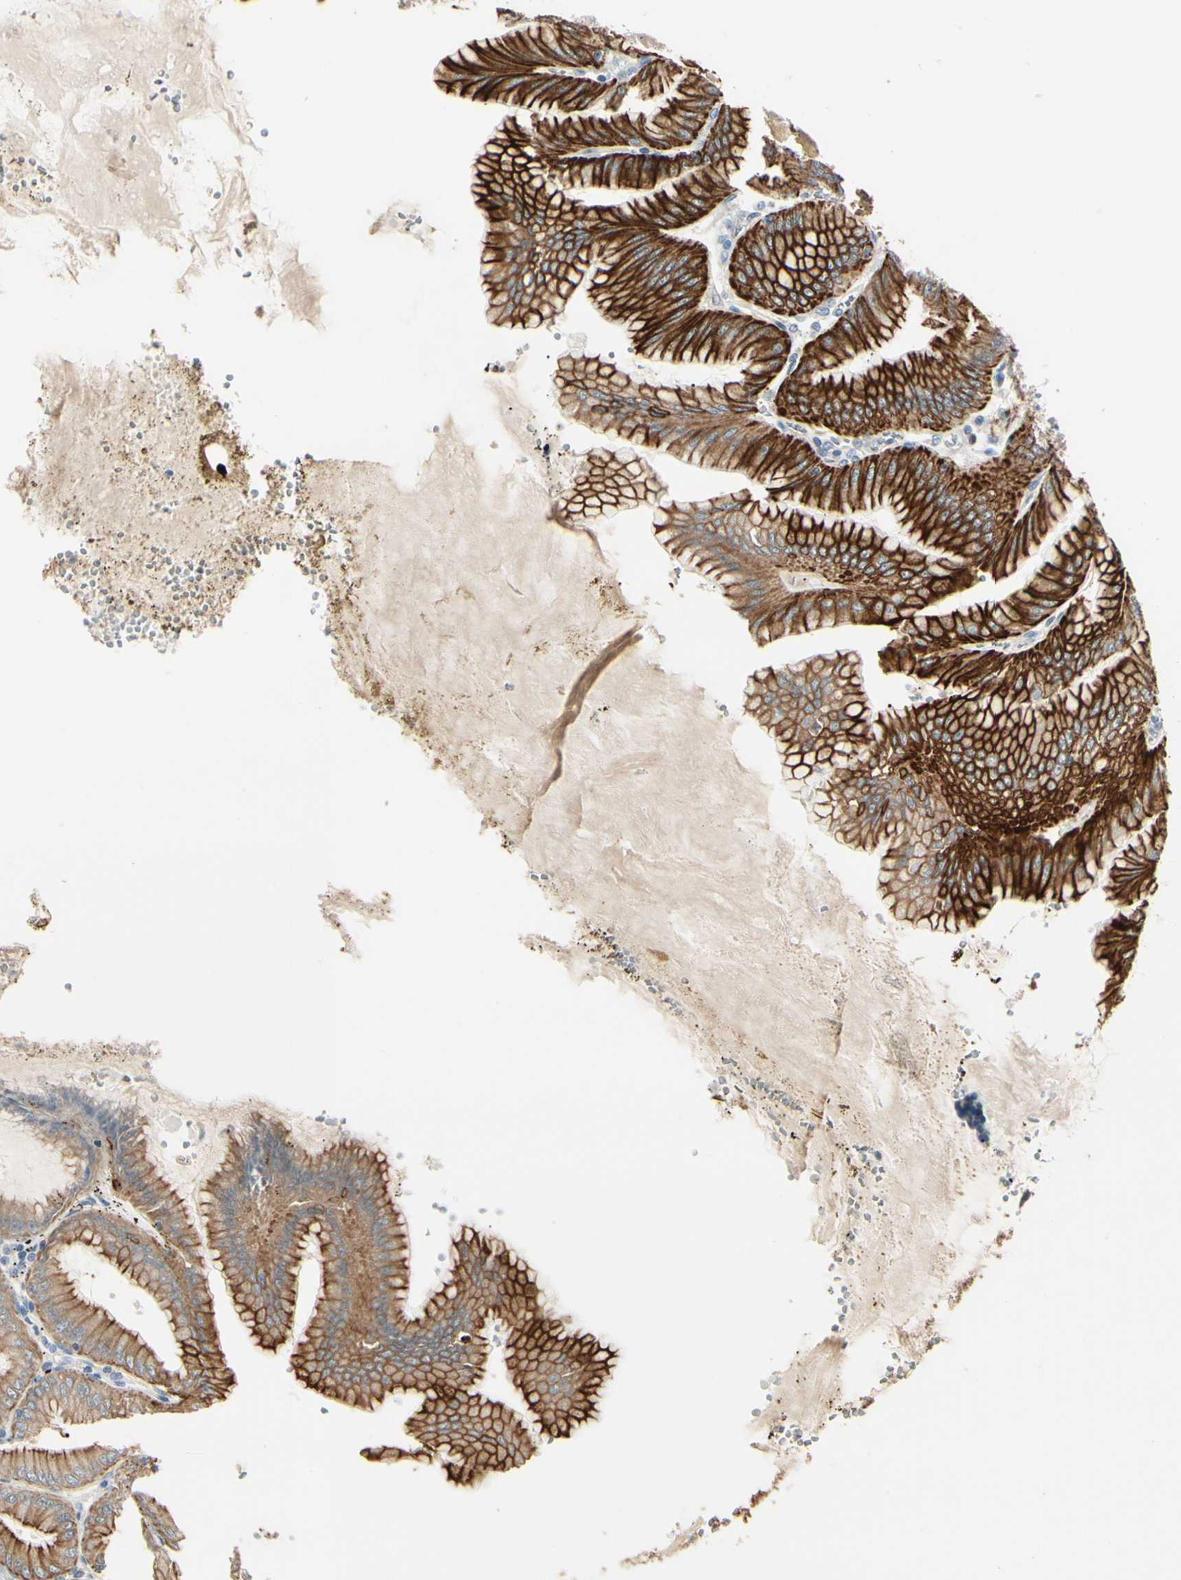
{"staining": {"intensity": "strong", "quantity": ">75%", "location": "cytoplasmic/membranous"}, "tissue": "stomach", "cell_type": "Glandular cells", "image_type": "normal", "snomed": [{"axis": "morphology", "description": "Normal tissue, NOS"}, {"axis": "topography", "description": "Stomach, lower"}], "caption": "Stomach stained for a protein shows strong cytoplasmic/membranous positivity in glandular cells. (brown staining indicates protein expression, while blue staining denotes nuclei).", "gene": "DUSP12", "patient": {"sex": "male", "age": 71}}